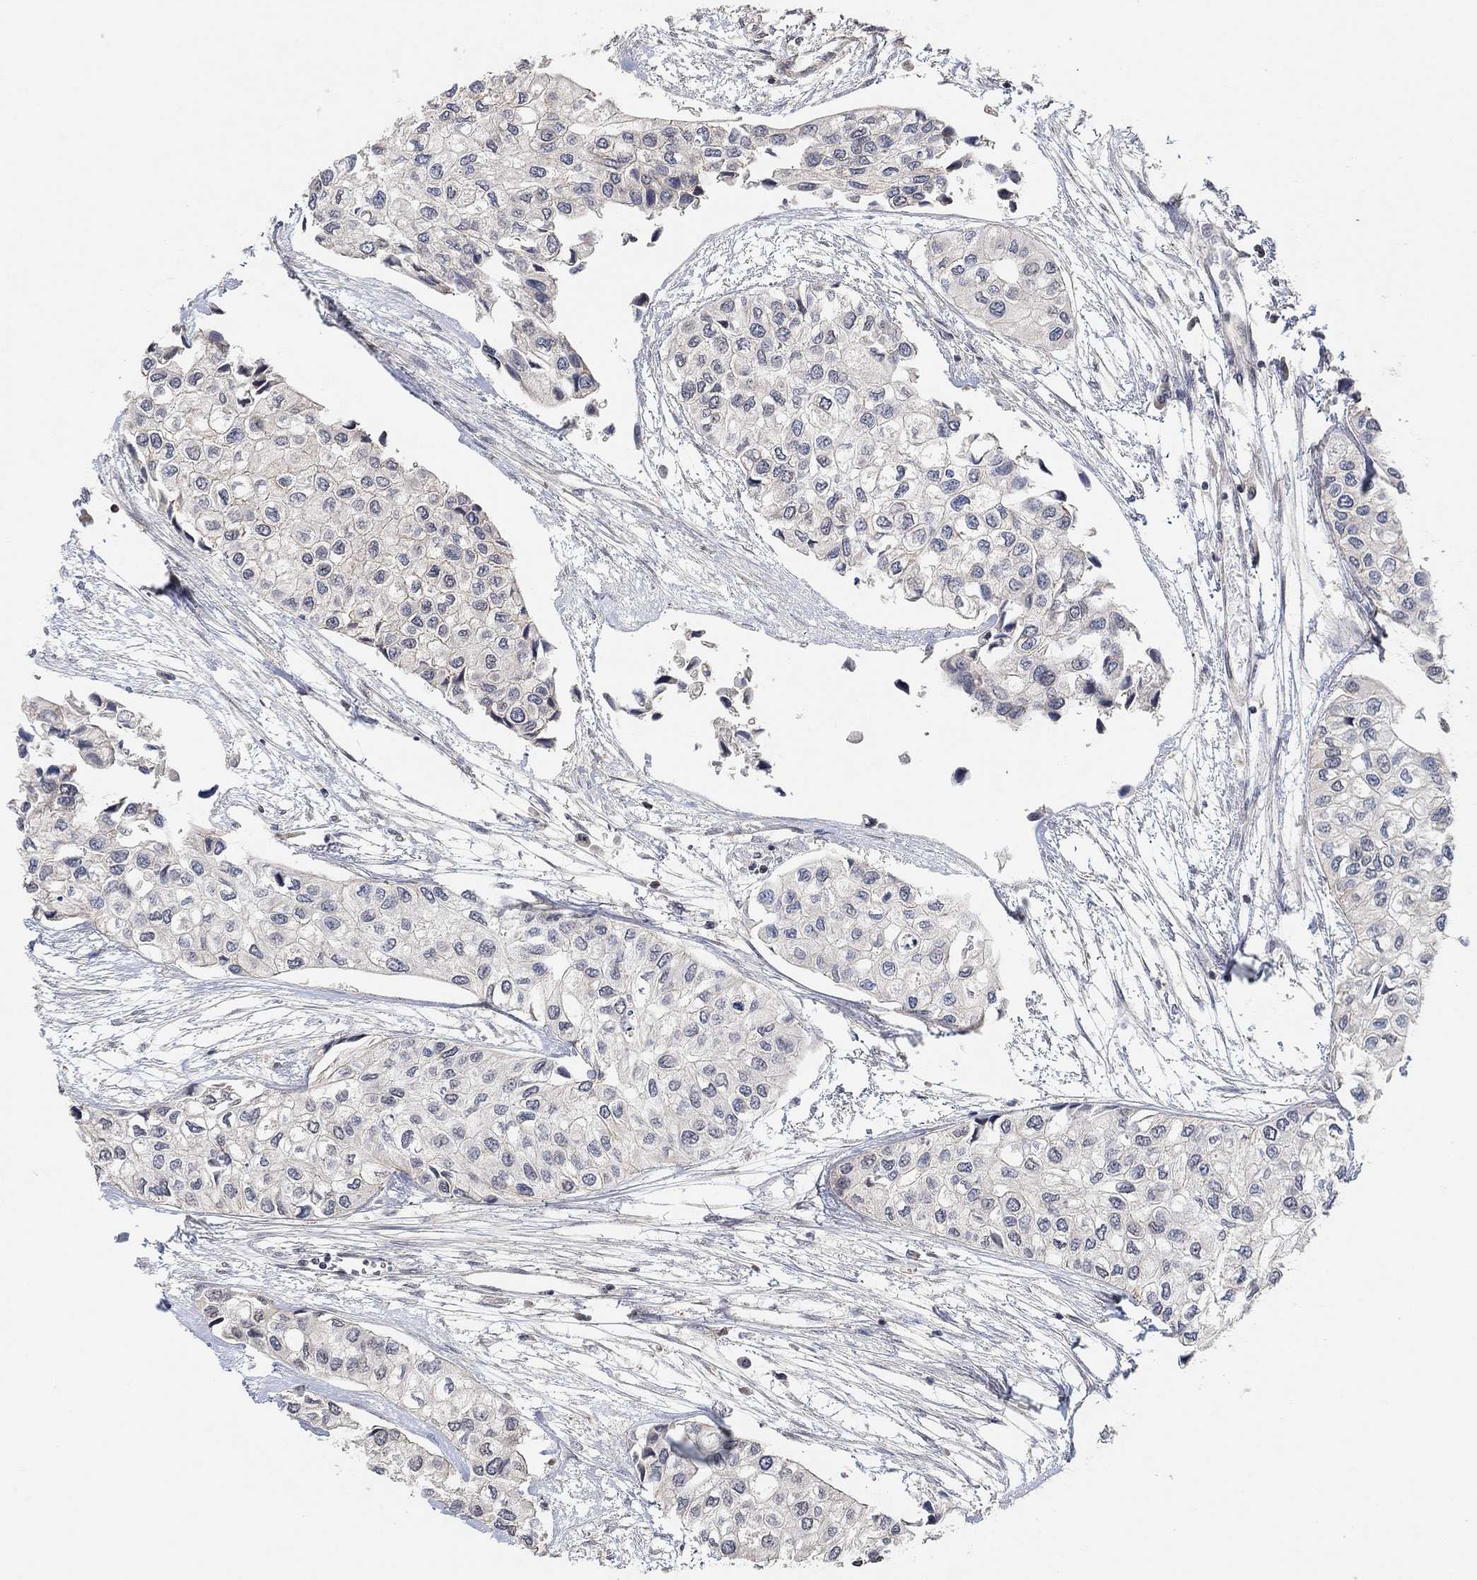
{"staining": {"intensity": "negative", "quantity": "none", "location": "none"}, "tissue": "urothelial cancer", "cell_type": "Tumor cells", "image_type": "cancer", "snomed": [{"axis": "morphology", "description": "Urothelial carcinoma, High grade"}, {"axis": "topography", "description": "Urinary bladder"}], "caption": "High power microscopy histopathology image of an IHC photomicrograph of high-grade urothelial carcinoma, revealing no significant positivity in tumor cells.", "gene": "UNC5B", "patient": {"sex": "male", "age": 73}}